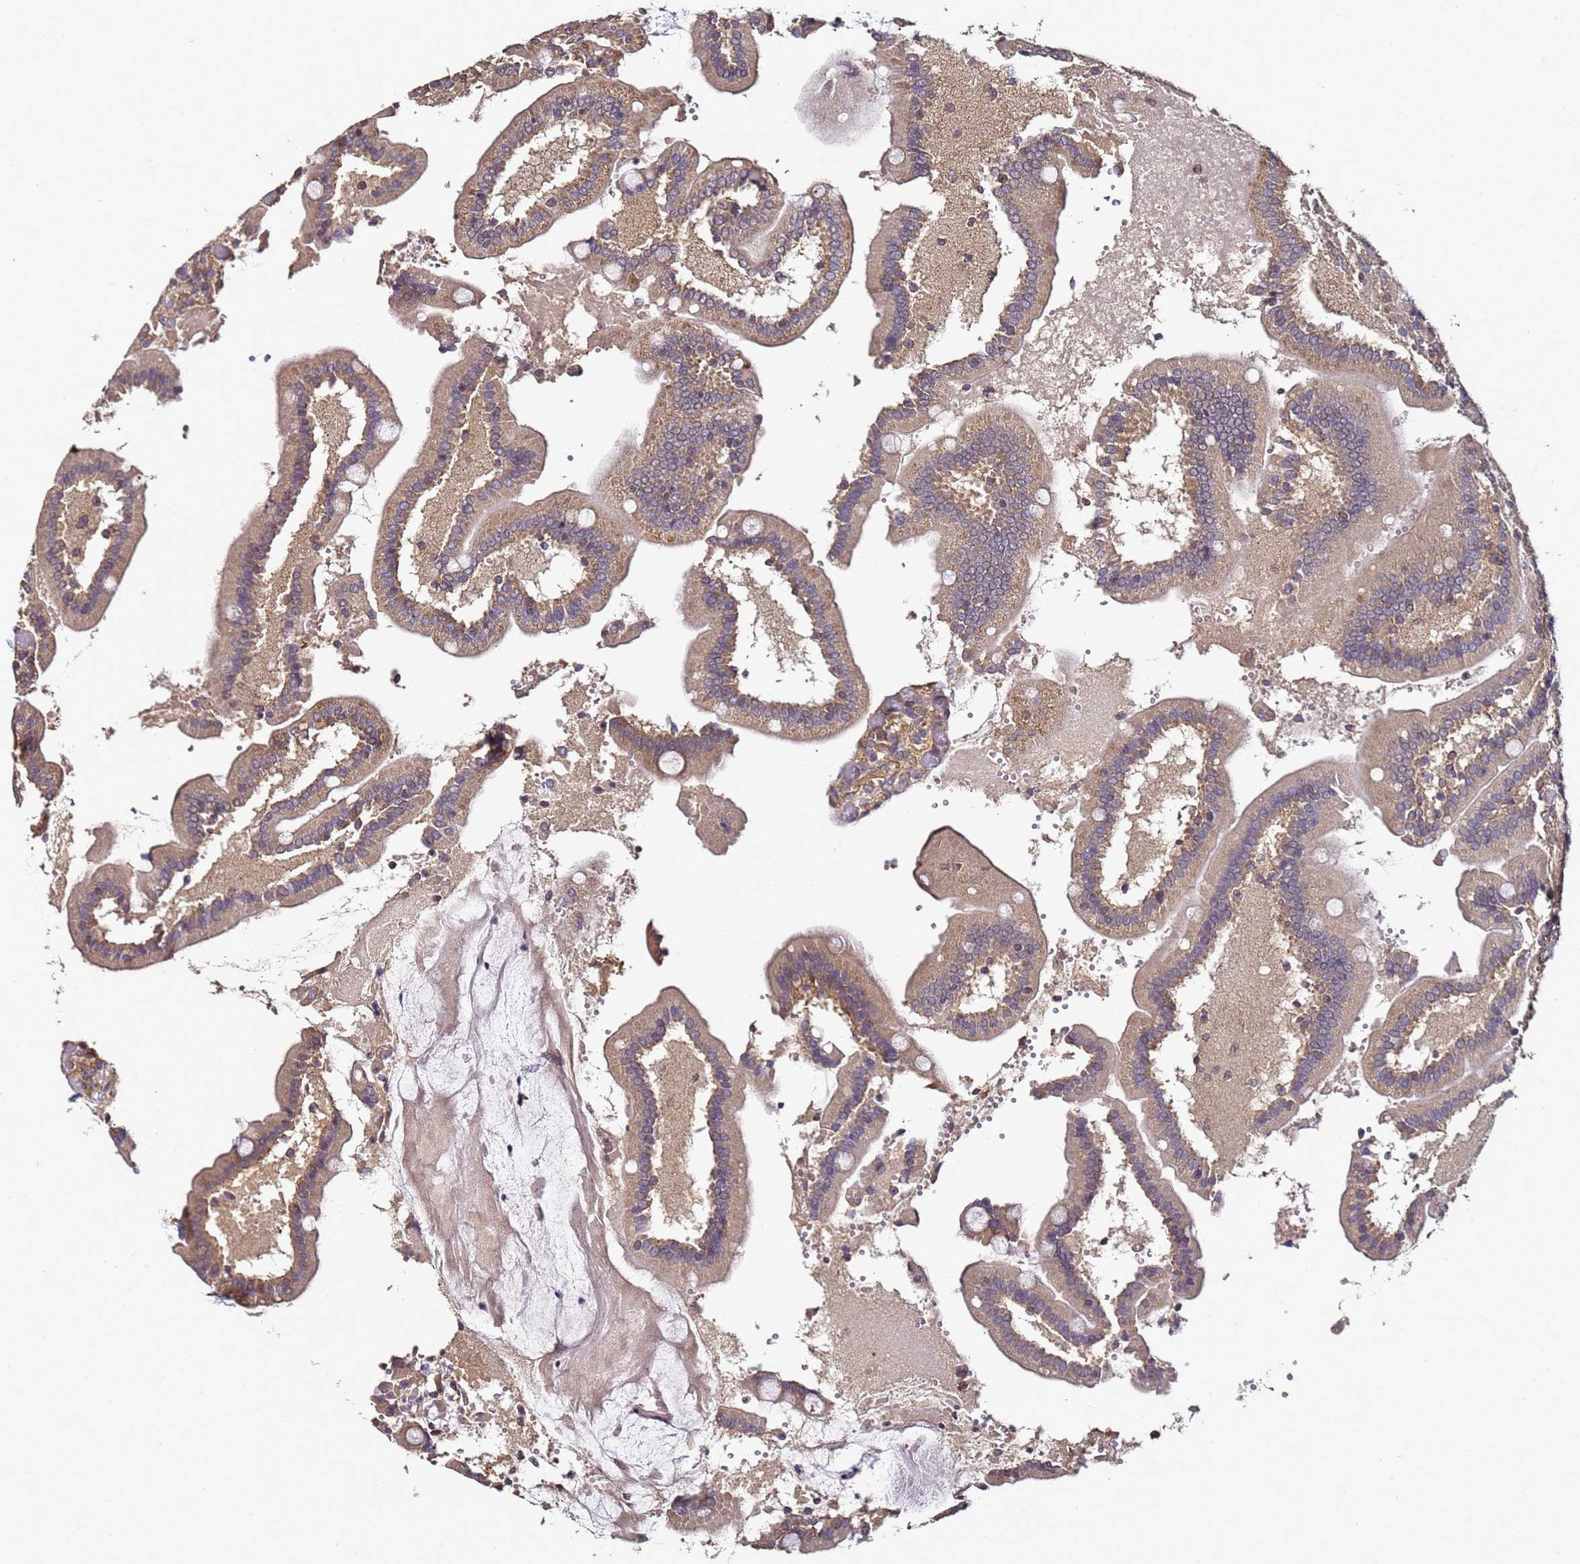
{"staining": {"intensity": "moderate", "quantity": ">75%", "location": "cytoplasmic/membranous"}, "tissue": "duodenum", "cell_type": "Glandular cells", "image_type": "normal", "snomed": [{"axis": "morphology", "description": "Normal tissue, NOS"}, {"axis": "topography", "description": "Duodenum"}], "caption": "Brown immunohistochemical staining in unremarkable duodenum shows moderate cytoplasmic/membranous staining in about >75% of glandular cells.", "gene": "ANKRD17", "patient": {"sex": "female", "age": 62}}